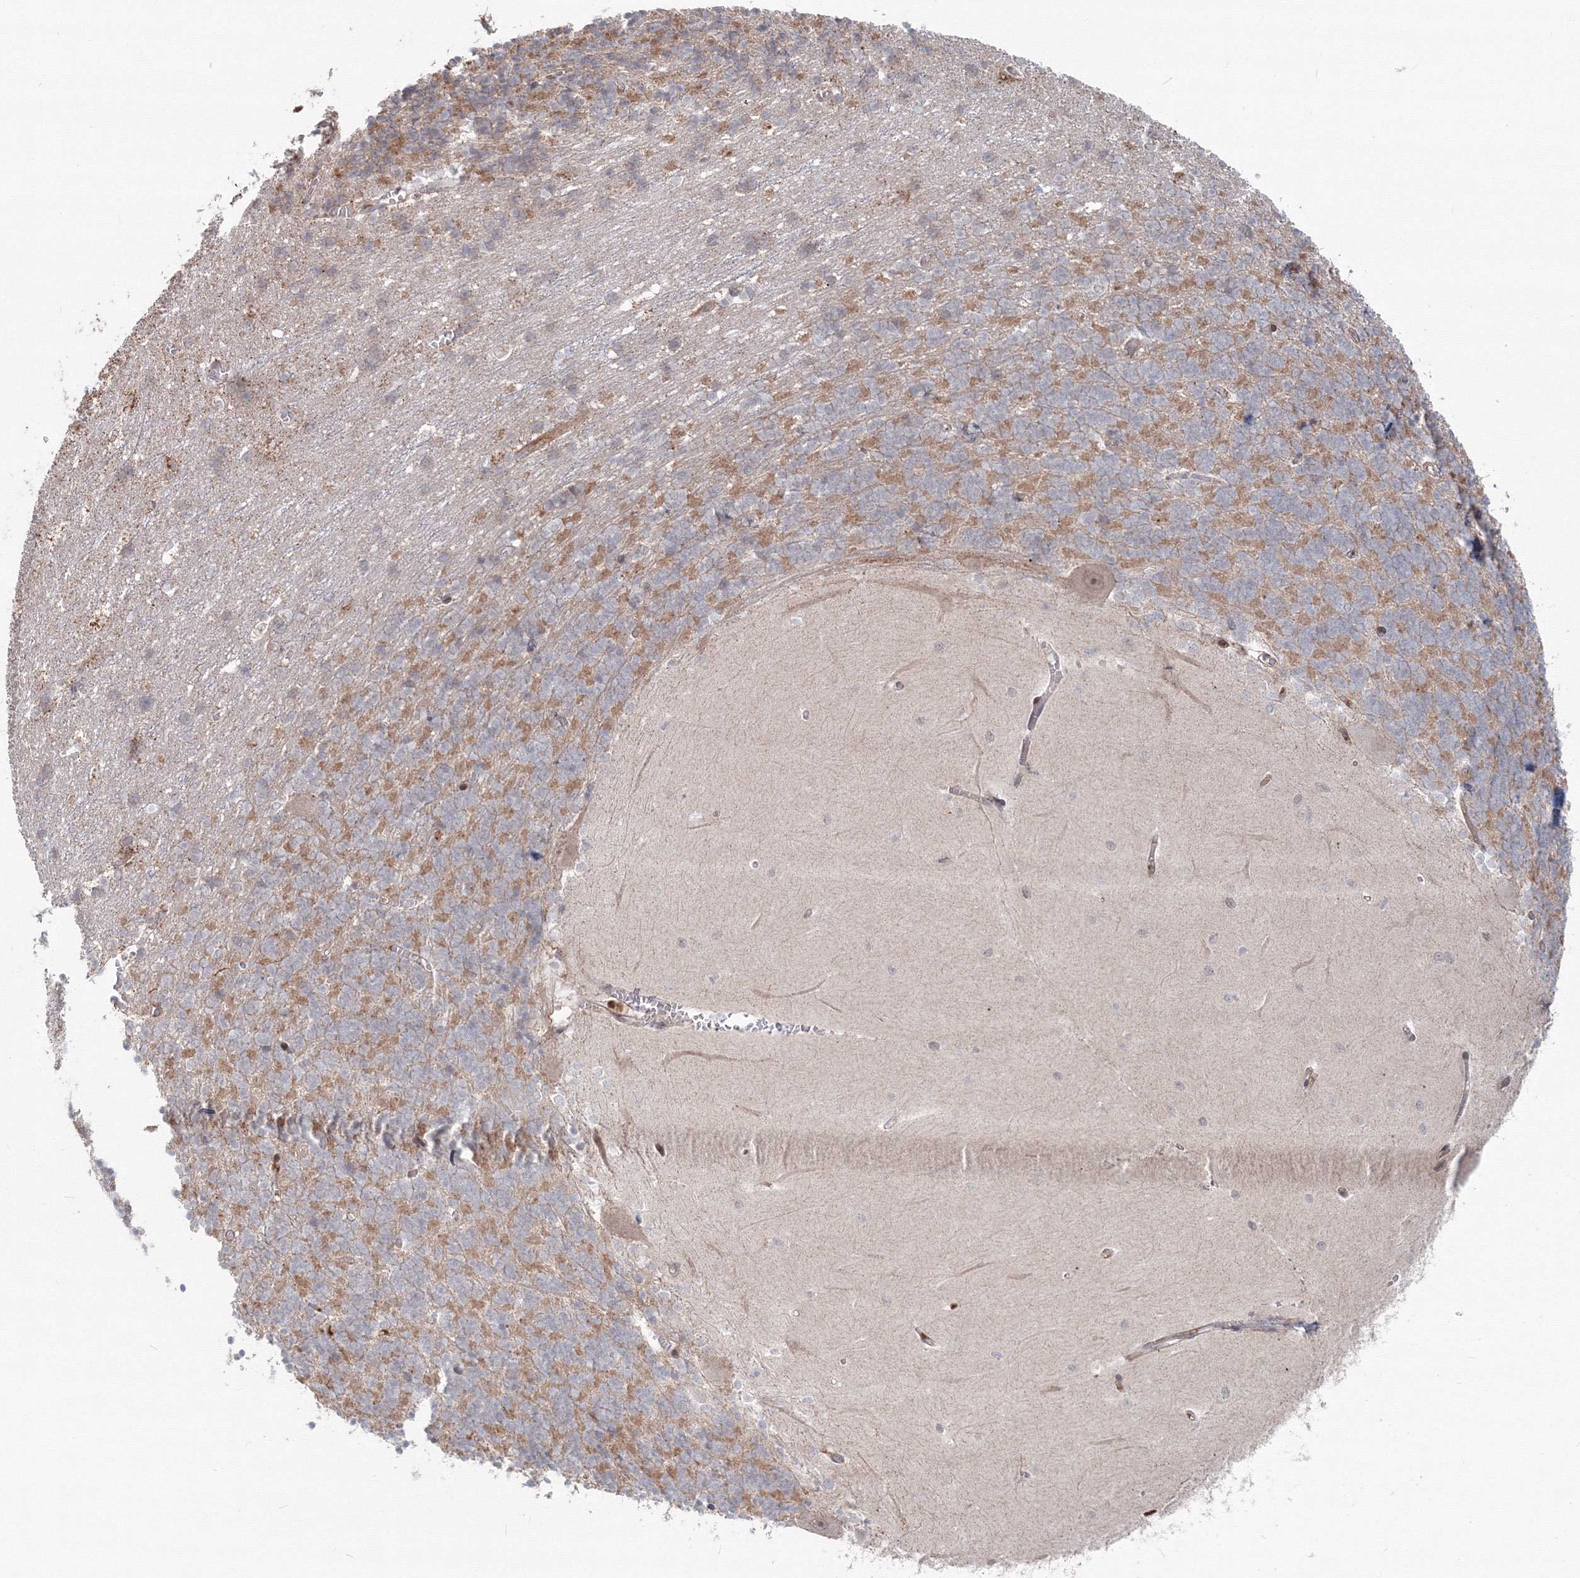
{"staining": {"intensity": "weak", "quantity": "25%-75%", "location": "cytoplasmic/membranous"}, "tissue": "cerebellum", "cell_type": "Cells in granular layer", "image_type": "normal", "snomed": [{"axis": "morphology", "description": "Normal tissue, NOS"}, {"axis": "topography", "description": "Cerebellum"}], "caption": "Cerebellum stained with immunohistochemistry demonstrates weak cytoplasmic/membranous staining in approximately 25%-75% of cells in granular layer. The staining was performed using DAB to visualize the protein expression in brown, while the nuclei were stained in blue with hematoxylin (Magnification: 20x).", "gene": "SH3PXD2A", "patient": {"sex": "male", "age": 37}}